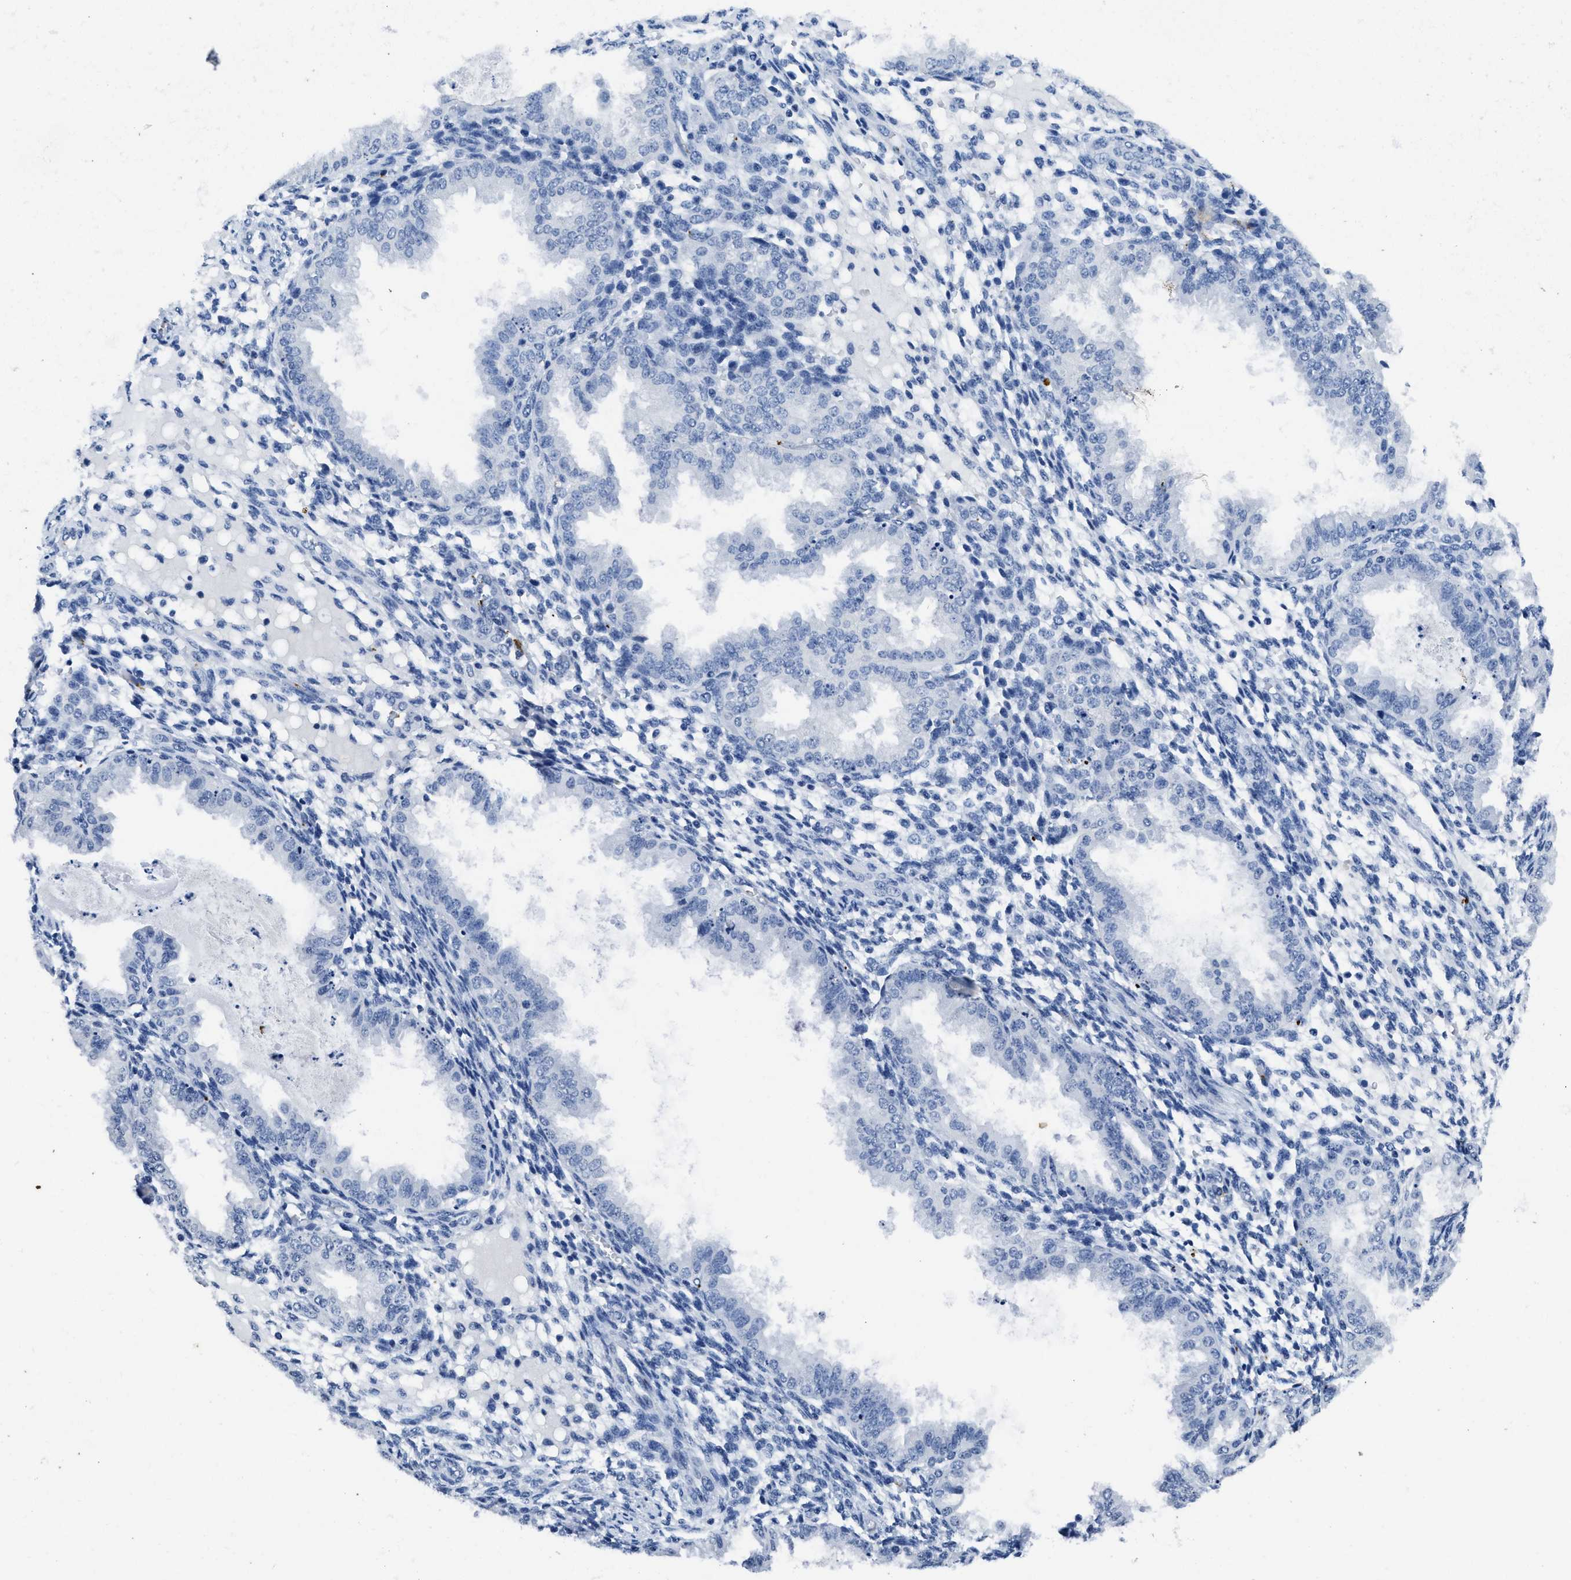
{"staining": {"intensity": "negative", "quantity": "none", "location": "none"}, "tissue": "endometrium", "cell_type": "Cells in endometrial stroma", "image_type": "normal", "snomed": [{"axis": "morphology", "description": "Normal tissue, NOS"}, {"axis": "topography", "description": "Endometrium"}], "caption": "Immunohistochemical staining of benign human endometrium exhibits no significant expression in cells in endometrial stroma. (Immunohistochemistry, brightfield microscopy, high magnification).", "gene": "ITGA2B", "patient": {"sex": "female", "age": 33}}